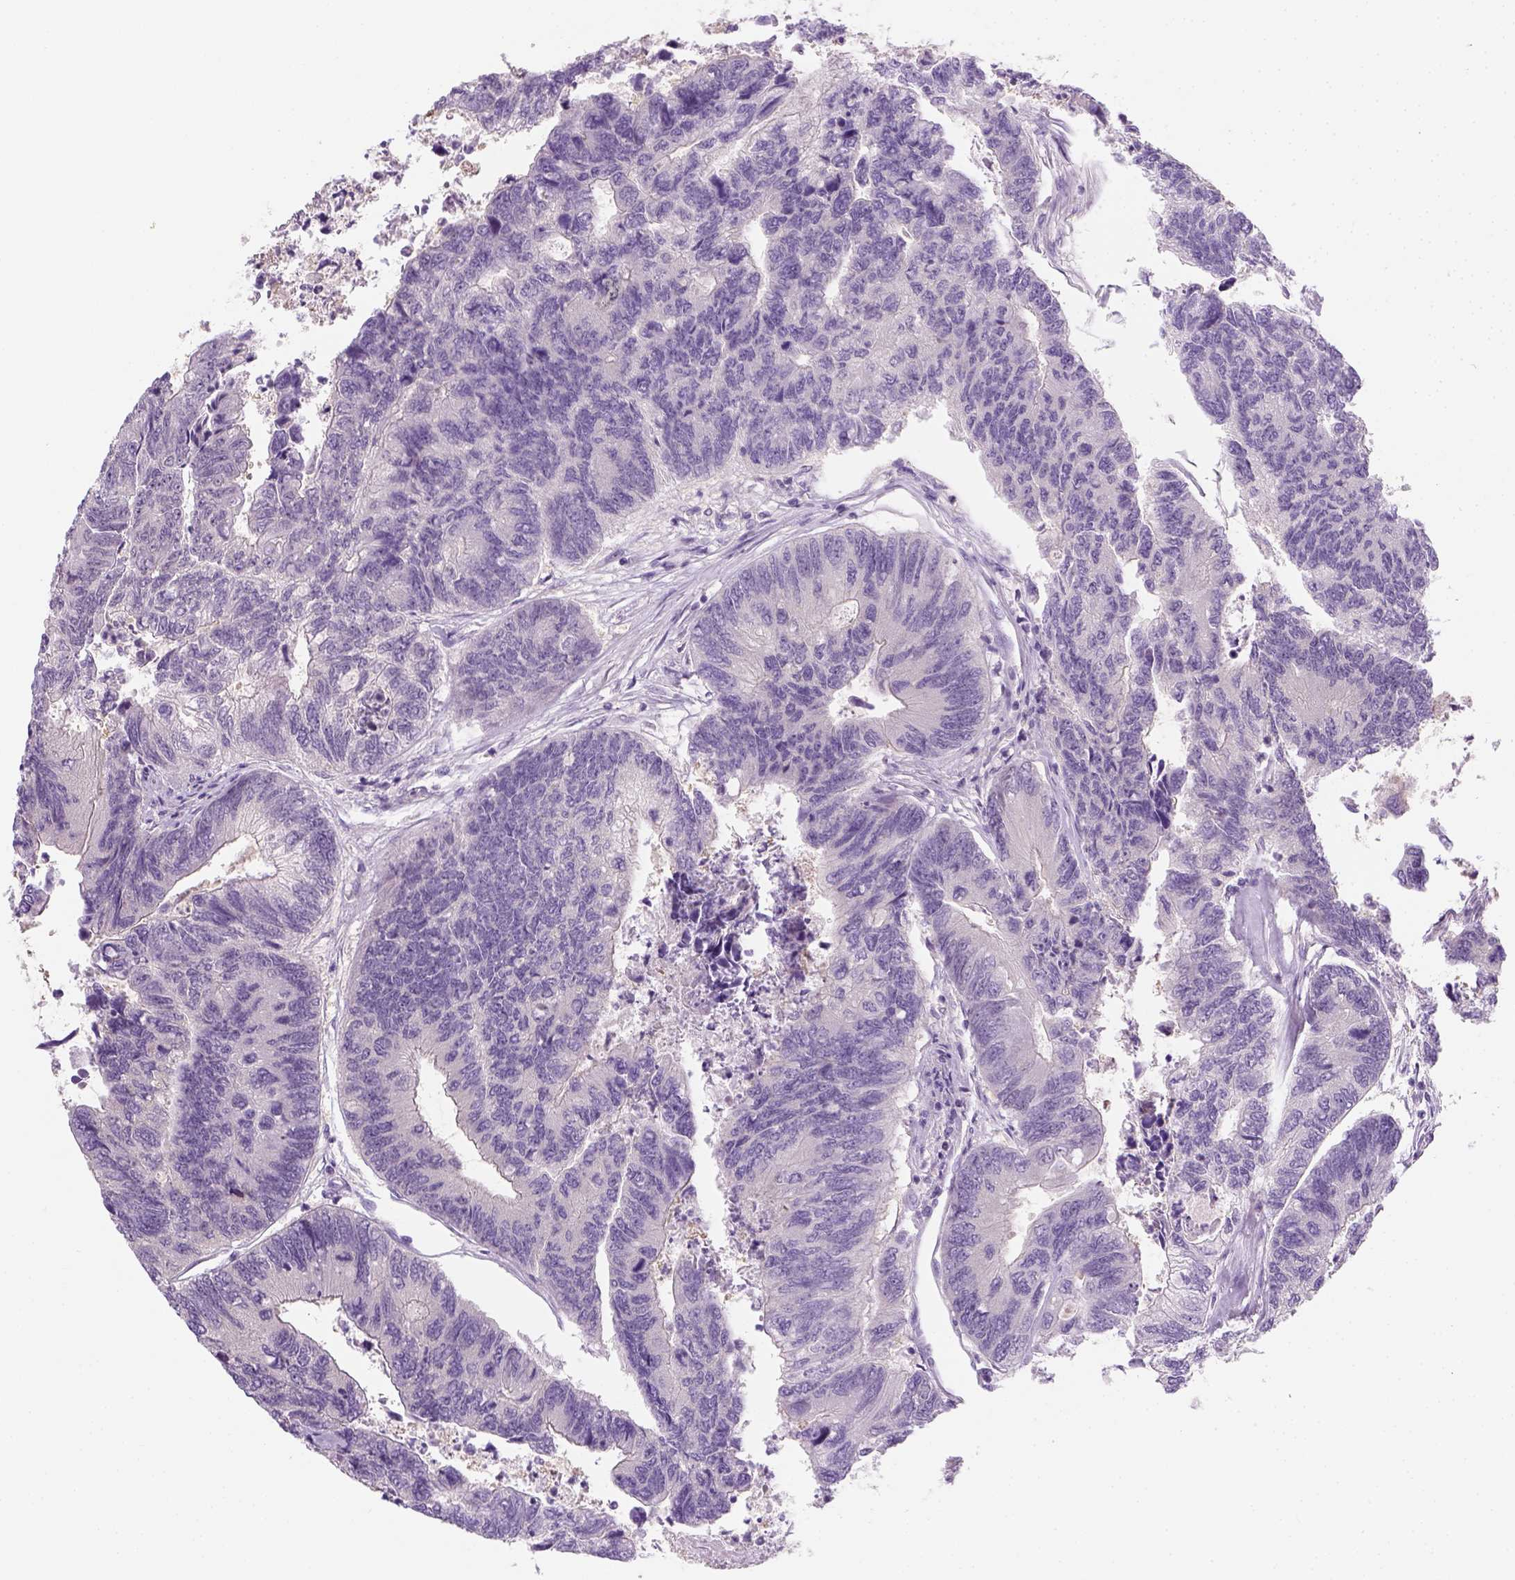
{"staining": {"intensity": "negative", "quantity": "none", "location": "none"}, "tissue": "colorectal cancer", "cell_type": "Tumor cells", "image_type": "cancer", "snomed": [{"axis": "morphology", "description": "Adenocarcinoma, NOS"}, {"axis": "topography", "description": "Colon"}], "caption": "There is no significant expression in tumor cells of colorectal cancer (adenocarcinoma). (Brightfield microscopy of DAB immunohistochemistry (IHC) at high magnification).", "gene": "EPHB1", "patient": {"sex": "female", "age": 67}}